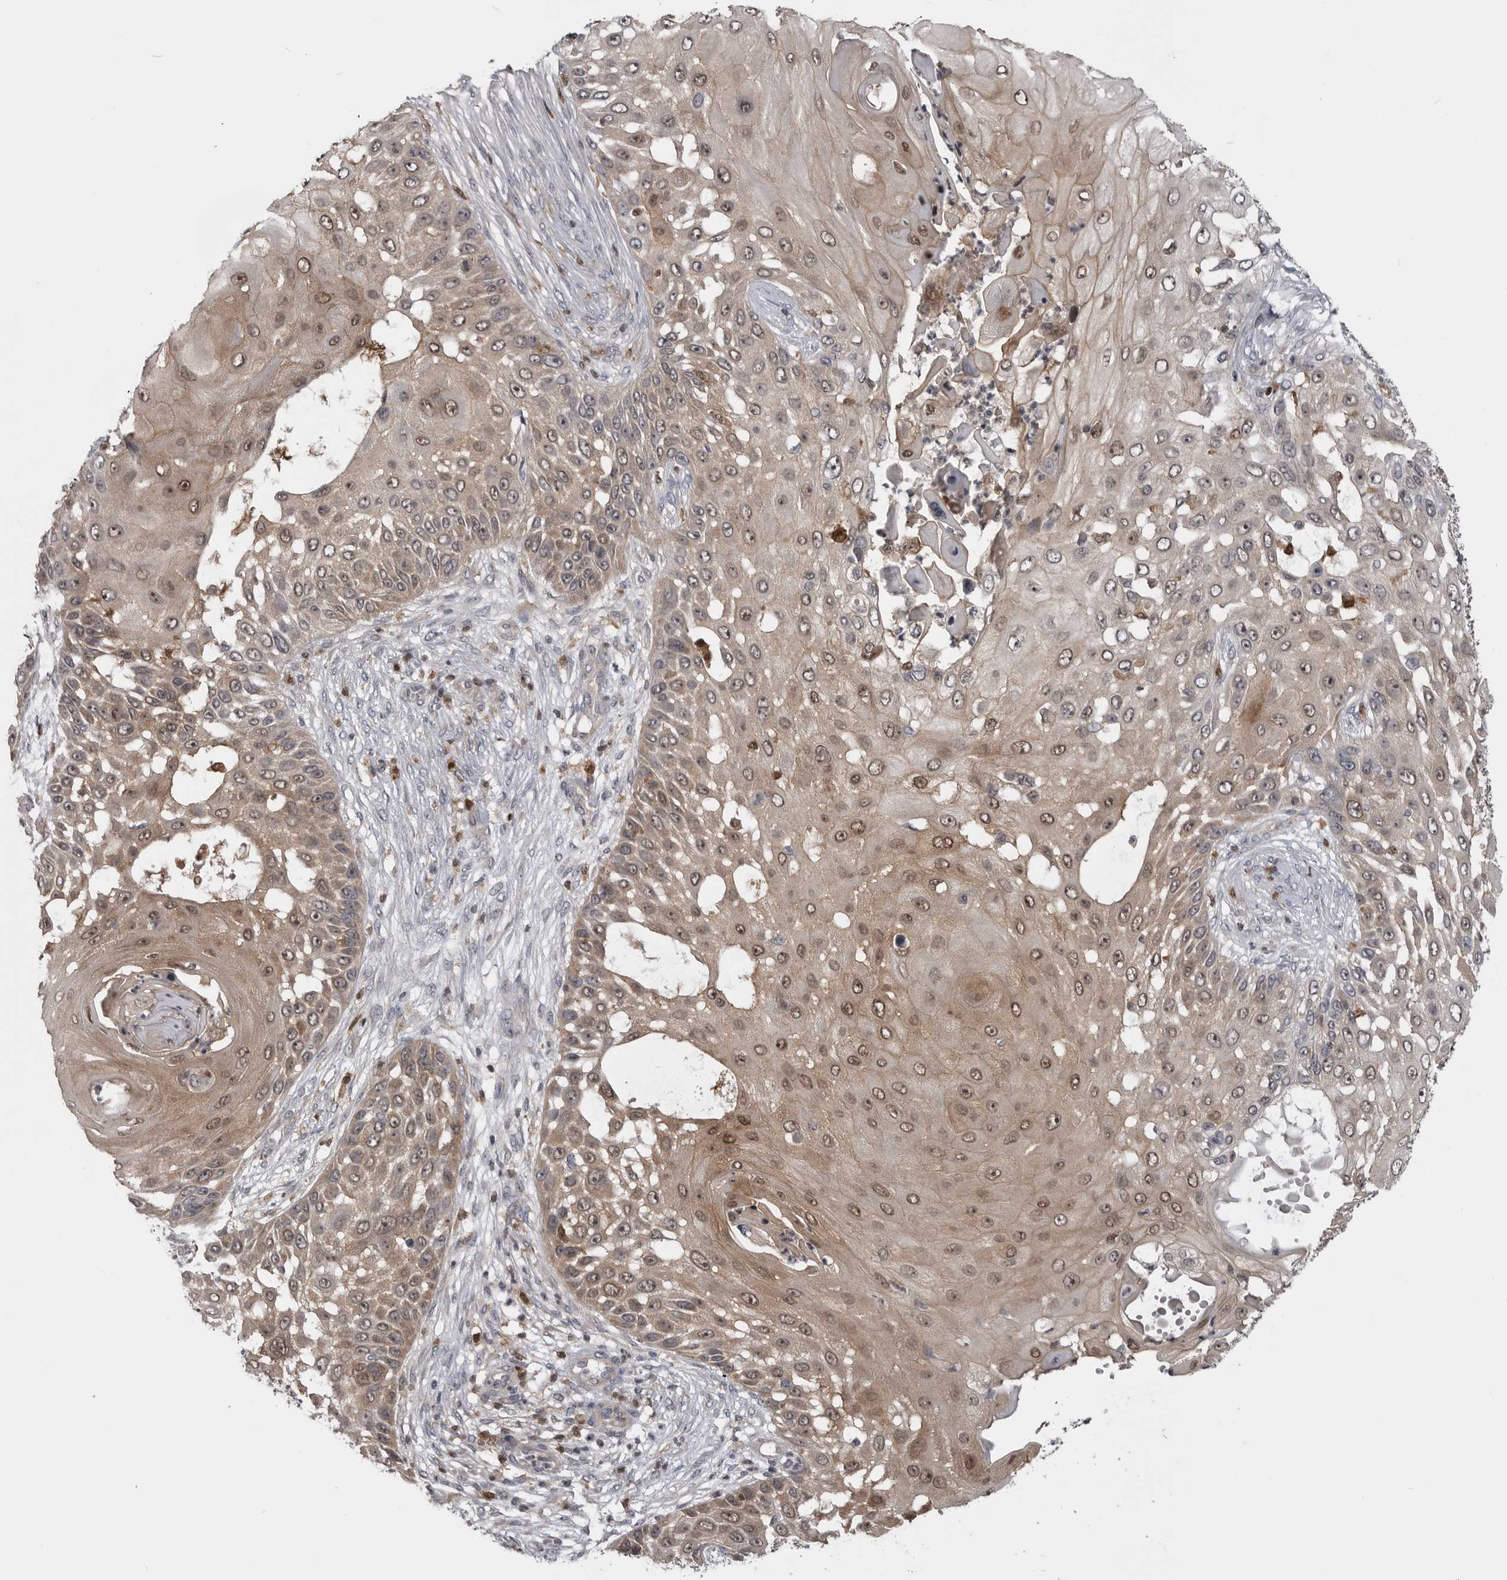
{"staining": {"intensity": "weak", "quantity": ">75%", "location": "cytoplasmic/membranous,nuclear"}, "tissue": "skin cancer", "cell_type": "Tumor cells", "image_type": "cancer", "snomed": [{"axis": "morphology", "description": "Squamous cell carcinoma, NOS"}, {"axis": "topography", "description": "Skin"}], "caption": "A brown stain highlights weak cytoplasmic/membranous and nuclear staining of a protein in human squamous cell carcinoma (skin) tumor cells. Nuclei are stained in blue.", "gene": "MAPK13", "patient": {"sex": "female", "age": 44}}